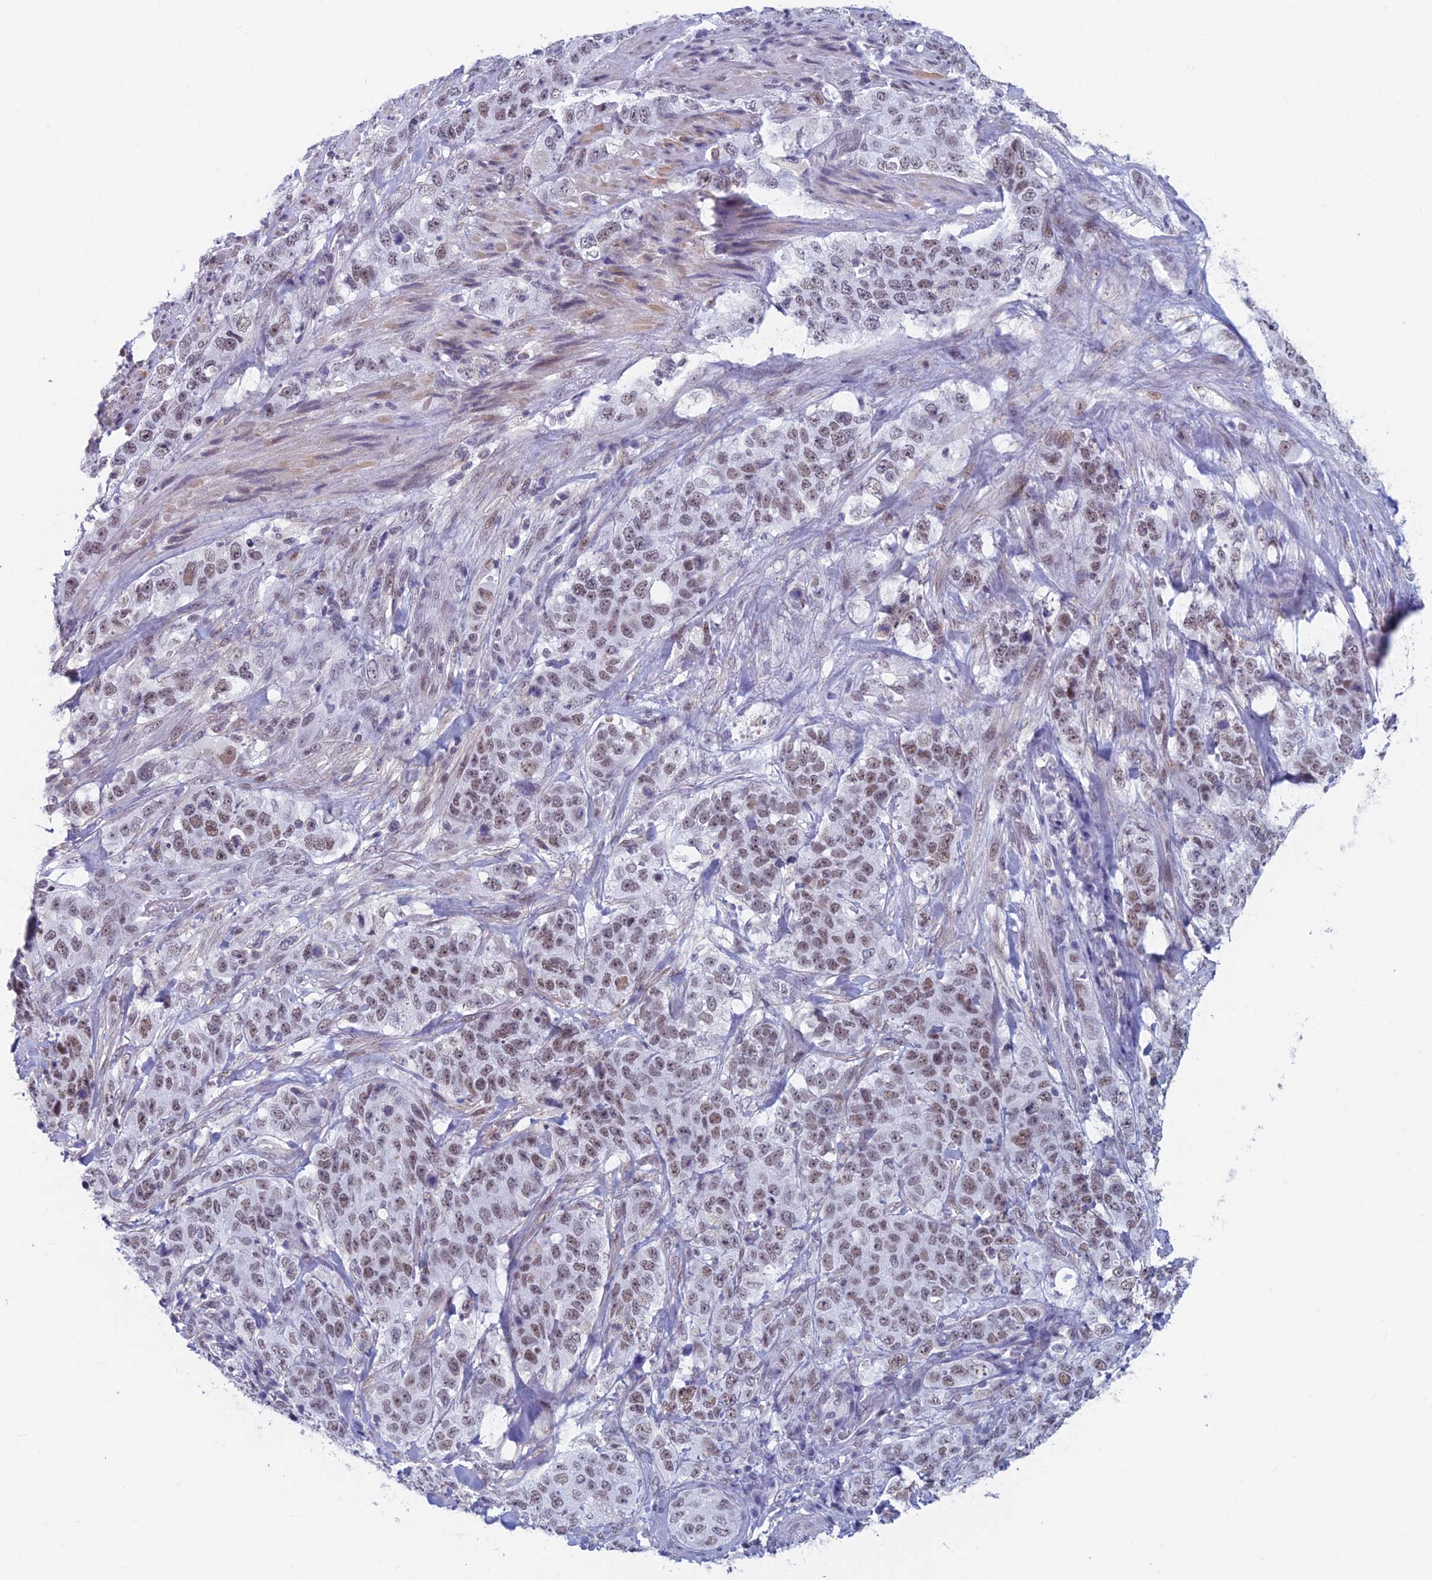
{"staining": {"intensity": "moderate", "quantity": ">75%", "location": "nuclear"}, "tissue": "stomach cancer", "cell_type": "Tumor cells", "image_type": "cancer", "snomed": [{"axis": "morphology", "description": "Adenocarcinoma, NOS"}, {"axis": "topography", "description": "Stomach"}], "caption": "The photomicrograph demonstrates a brown stain indicating the presence of a protein in the nuclear of tumor cells in stomach adenocarcinoma. (DAB IHC, brown staining for protein, blue staining for nuclei).", "gene": "ASH2L", "patient": {"sex": "male", "age": 48}}